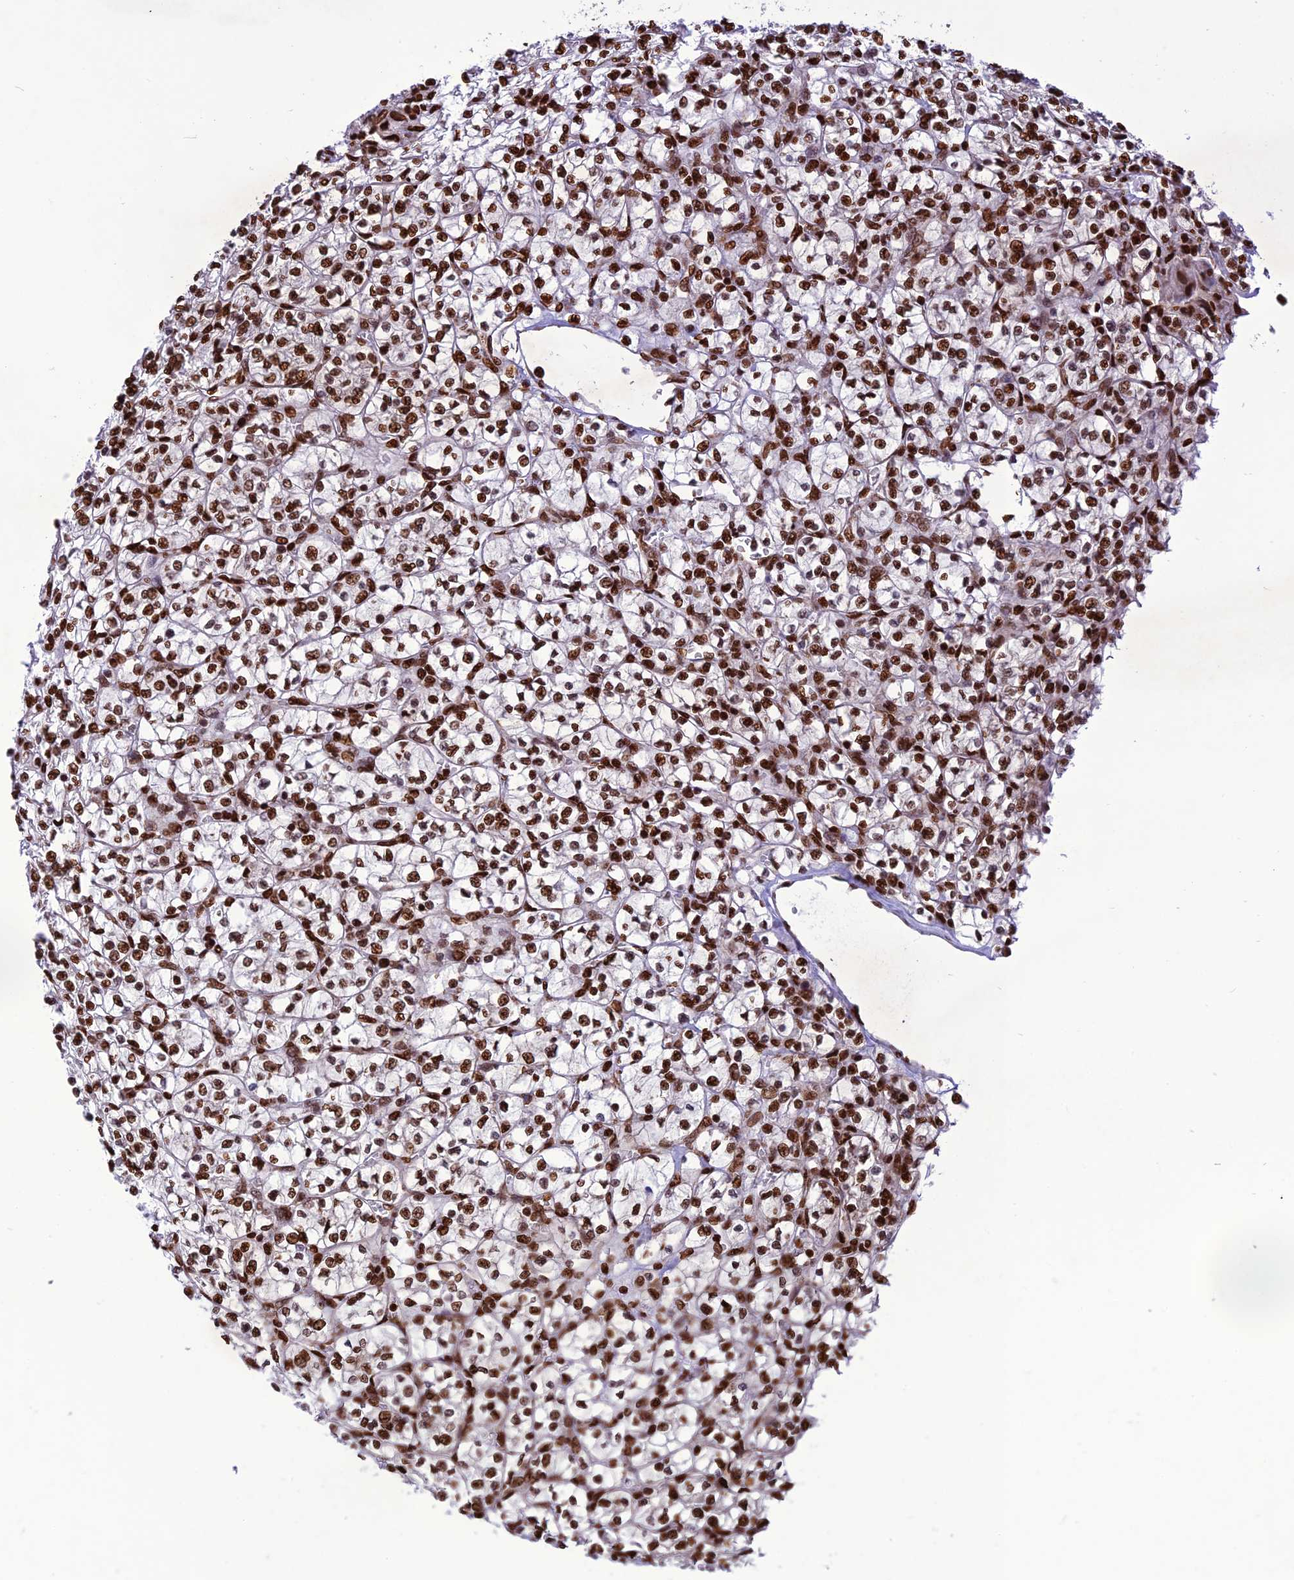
{"staining": {"intensity": "strong", "quantity": ">75%", "location": "nuclear"}, "tissue": "renal cancer", "cell_type": "Tumor cells", "image_type": "cancer", "snomed": [{"axis": "morphology", "description": "Adenocarcinoma, NOS"}, {"axis": "topography", "description": "Kidney"}], "caption": "Protein analysis of renal cancer (adenocarcinoma) tissue exhibits strong nuclear staining in about >75% of tumor cells.", "gene": "INO80E", "patient": {"sex": "female", "age": 64}}